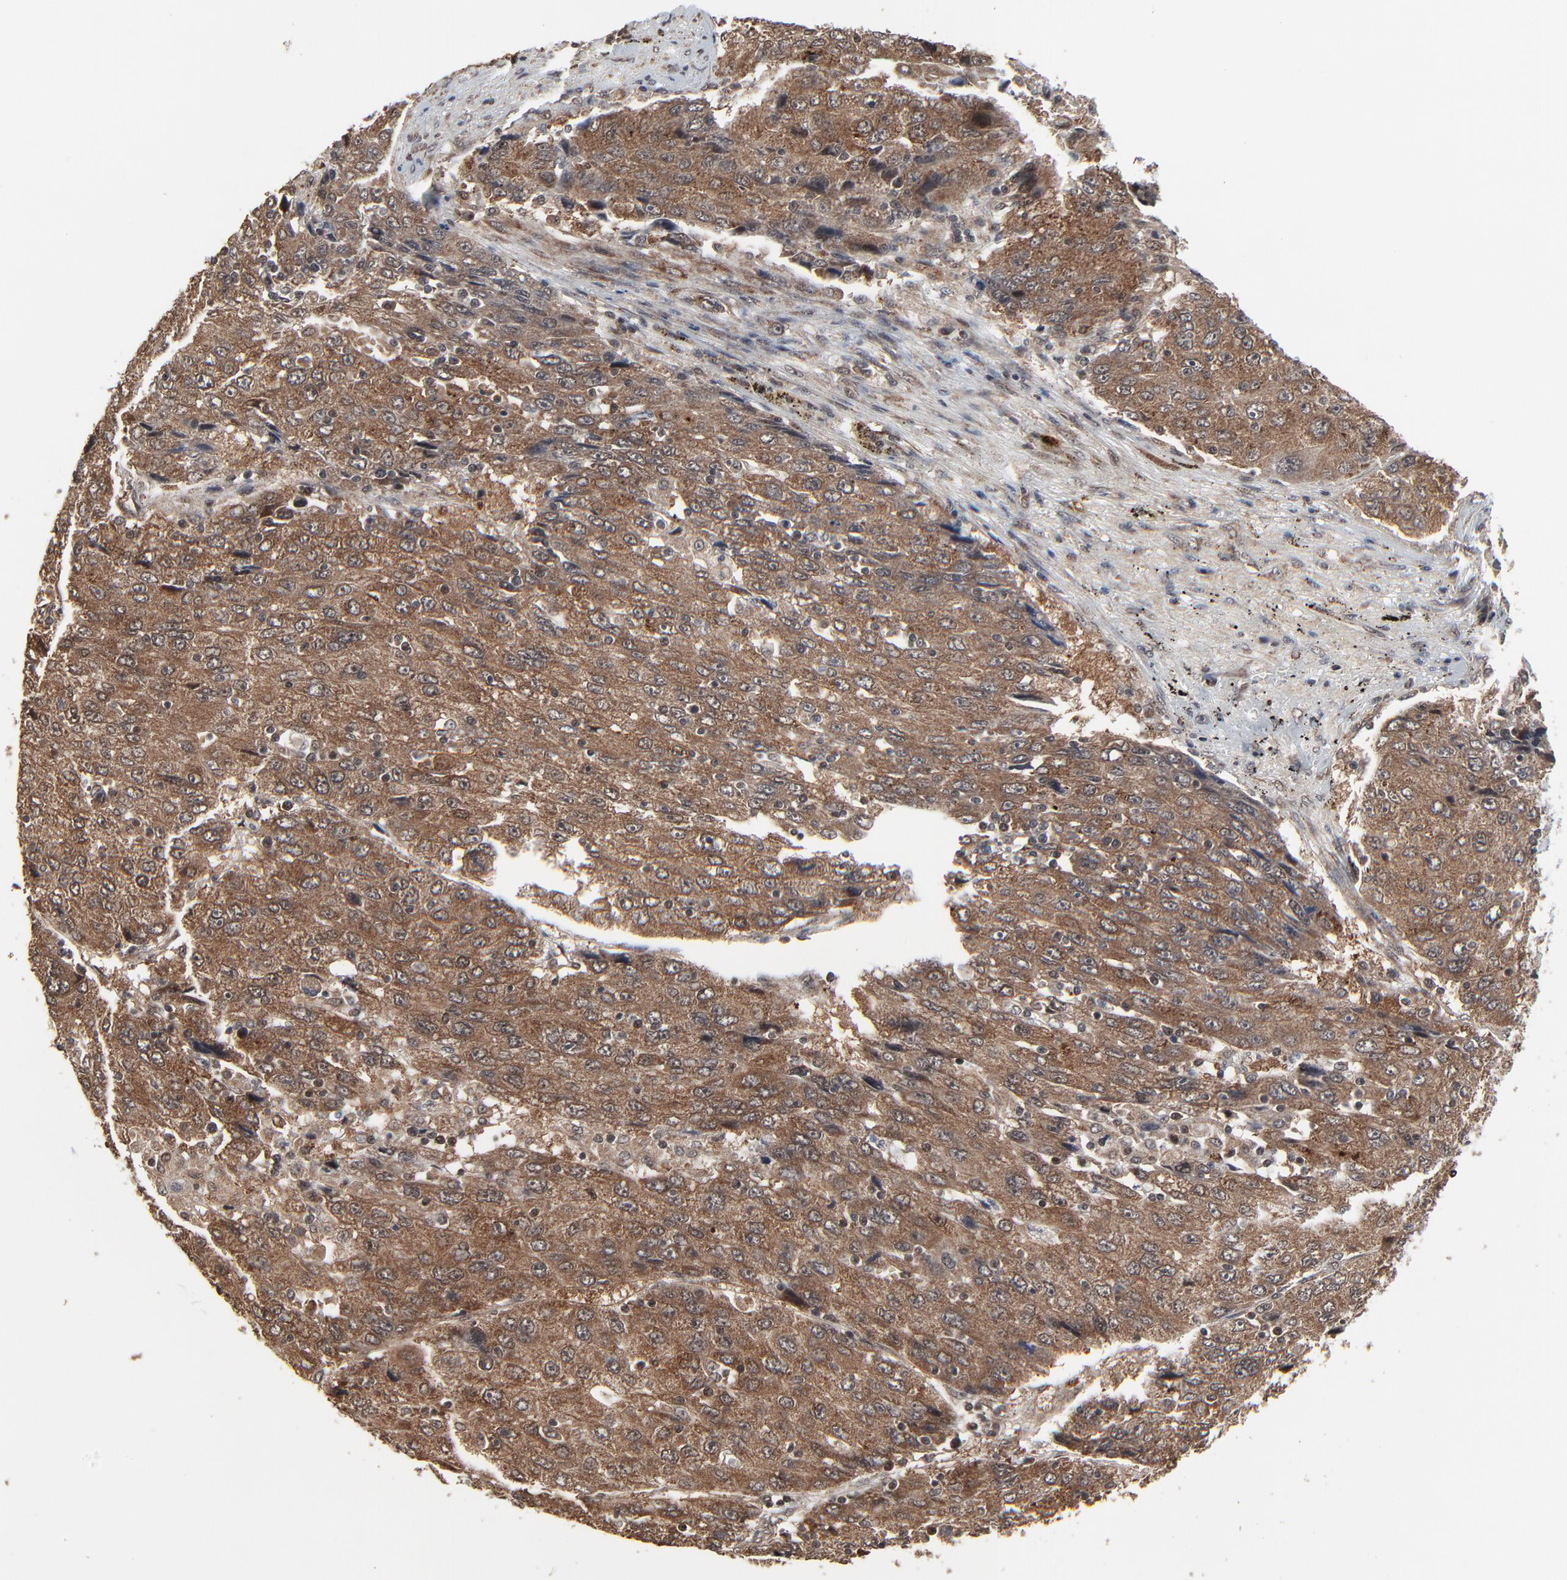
{"staining": {"intensity": "moderate", "quantity": ">75%", "location": "cytoplasmic/membranous"}, "tissue": "liver cancer", "cell_type": "Tumor cells", "image_type": "cancer", "snomed": [{"axis": "morphology", "description": "Carcinoma, Hepatocellular, NOS"}, {"axis": "topography", "description": "Liver"}], "caption": "Protein expression by immunohistochemistry (IHC) exhibits moderate cytoplasmic/membranous staining in approximately >75% of tumor cells in liver cancer.", "gene": "RHOJ", "patient": {"sex": "male", "age": 49}}